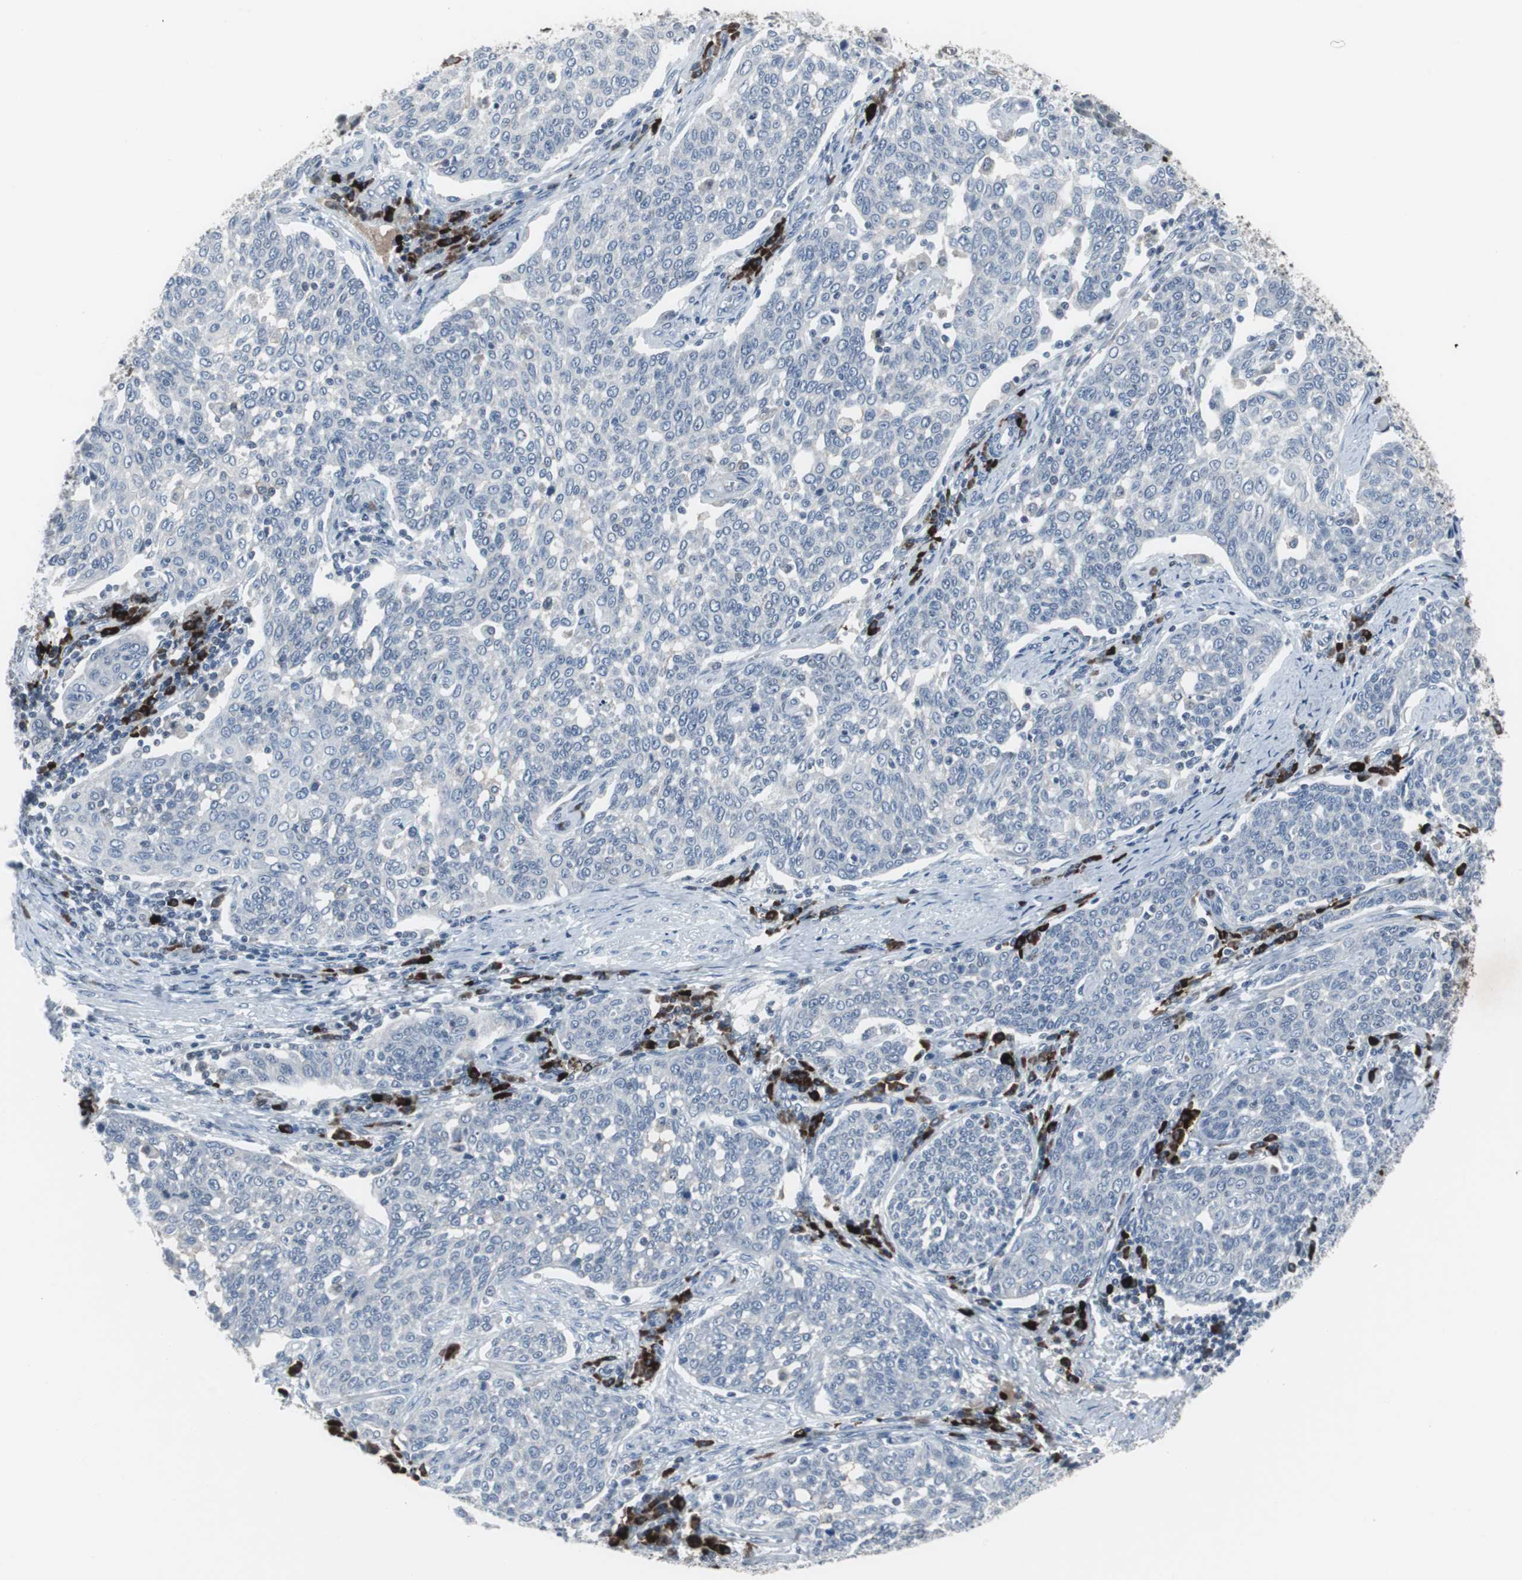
{"staining": {"intensity": "negative", "quantity": "none", "location": "none"}, "tissue": "cervical cancer", "cell_type": "Tumor cells", "image_type": "cancer", "snomed": [{"axis": "morphology", "description": "Squamous cell carcinoma, NOS"}, {"axis": "topography", "description": "Cervix"}], "caption": "This photomicrograph is of cervical cancer stained with immunohistochemistry to label a protein in brown with the nuclei are counter-stained blue. There is no staining in tumor cells. (DAB (3,3'-diaminobenzidine) immunohistochemistry (IHC) visualized using brightfield microscopy, high magnification).", "gene": "DOK1", "patient": {"sex": "female", "age": 34}}